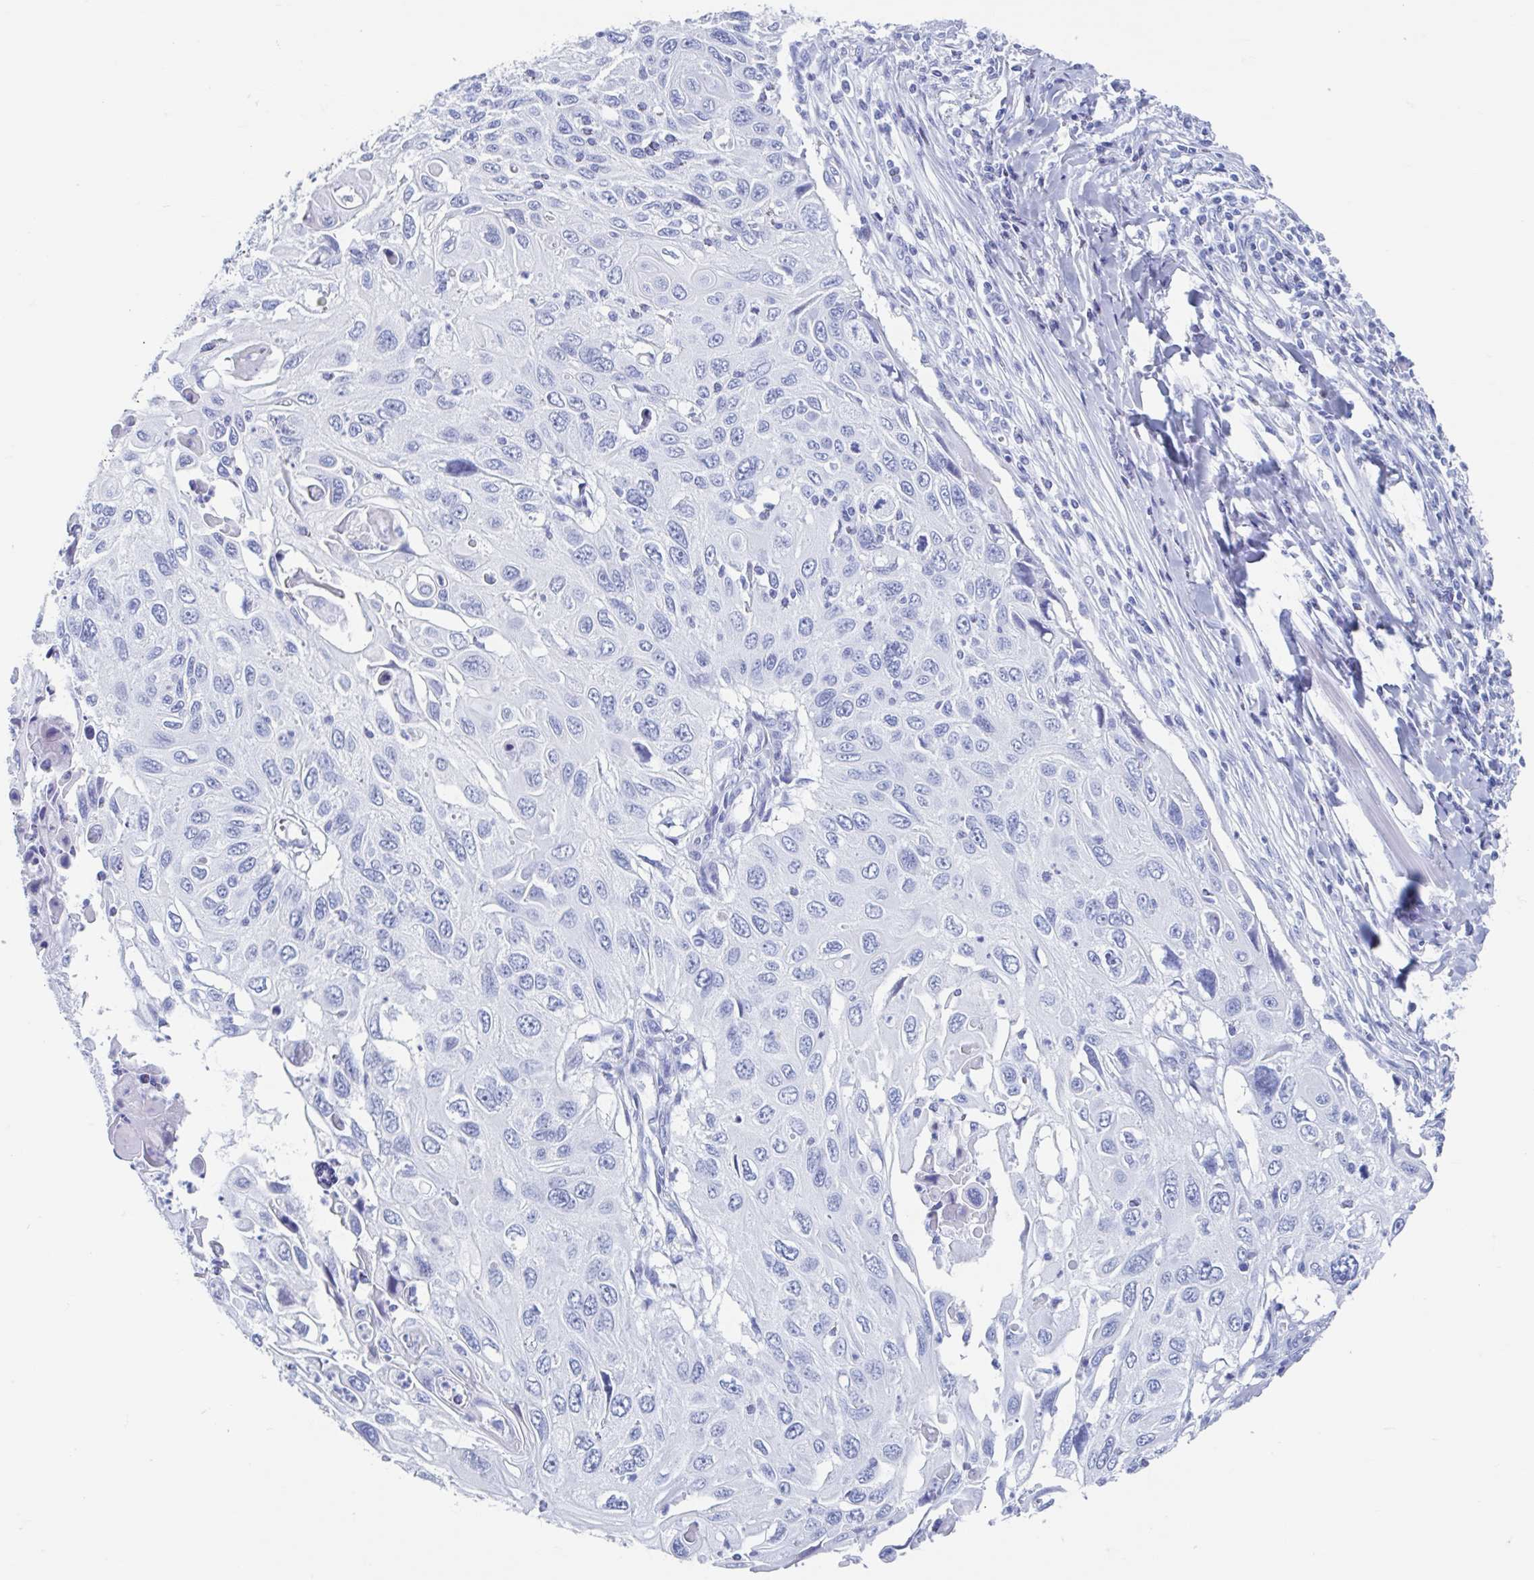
{"staining": {"intensity": "negative", "quantity": "none", "location": "none"}, "tissue": "cervical cancer", "cell_type": "Tumor cells", "image_type": "cancer", "snomed": [{"axis": "morphology", "description": "Squamous cell carcinoma, NOS"}, {"axis": "topography", "description": "Cervix"}], "caption": "Immunohistochemical staining of squamous cell carcinoma (cervical) demonstrates no significant staining in tumor cells. (DAB immunohistochemistry, high magnification).", "gene": "C10orf53", "patient": {"sex": "female", "age": 70}}